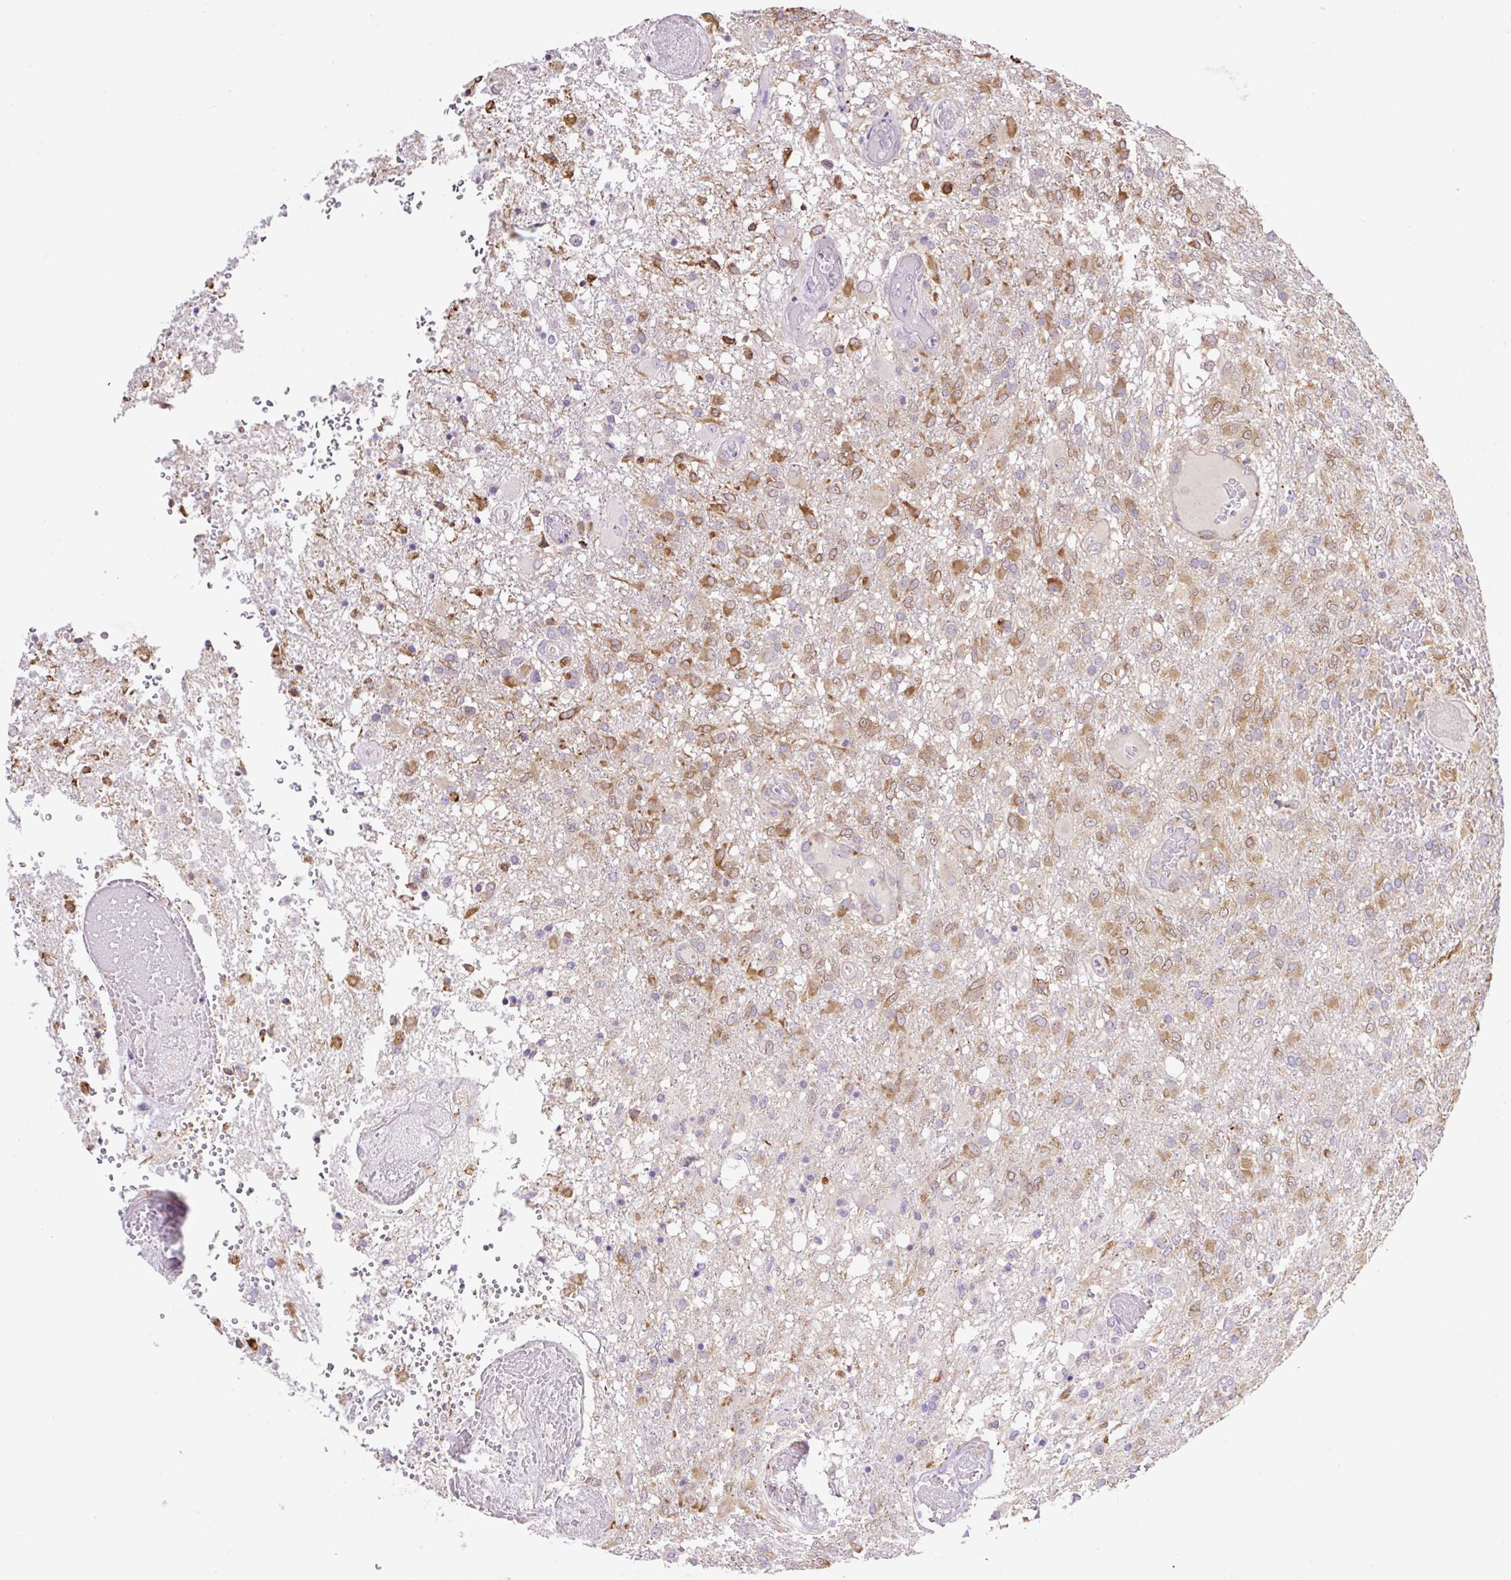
{"staining": {"intensity": "moderate", "quantity": ">75%", "location": "cytoplasmic/membranous"}, "tissue": "glioma", "cell_type": "Tumor cells", "image_type": "cancer", "snomed": [{"axis": "morphology", "description": "Glioma, malignant, High grade"}, {"axis": "topography", "description": "Brain"}], "caption": "Immunohistochemical staining of human malignant high-grade glioma reveals medium levels of moderate cytoplasmic/membranous expression in approximately >75% of tumor cells.", "gene": "POFUT1", "patient": {"sex": "female", "age": 74}}